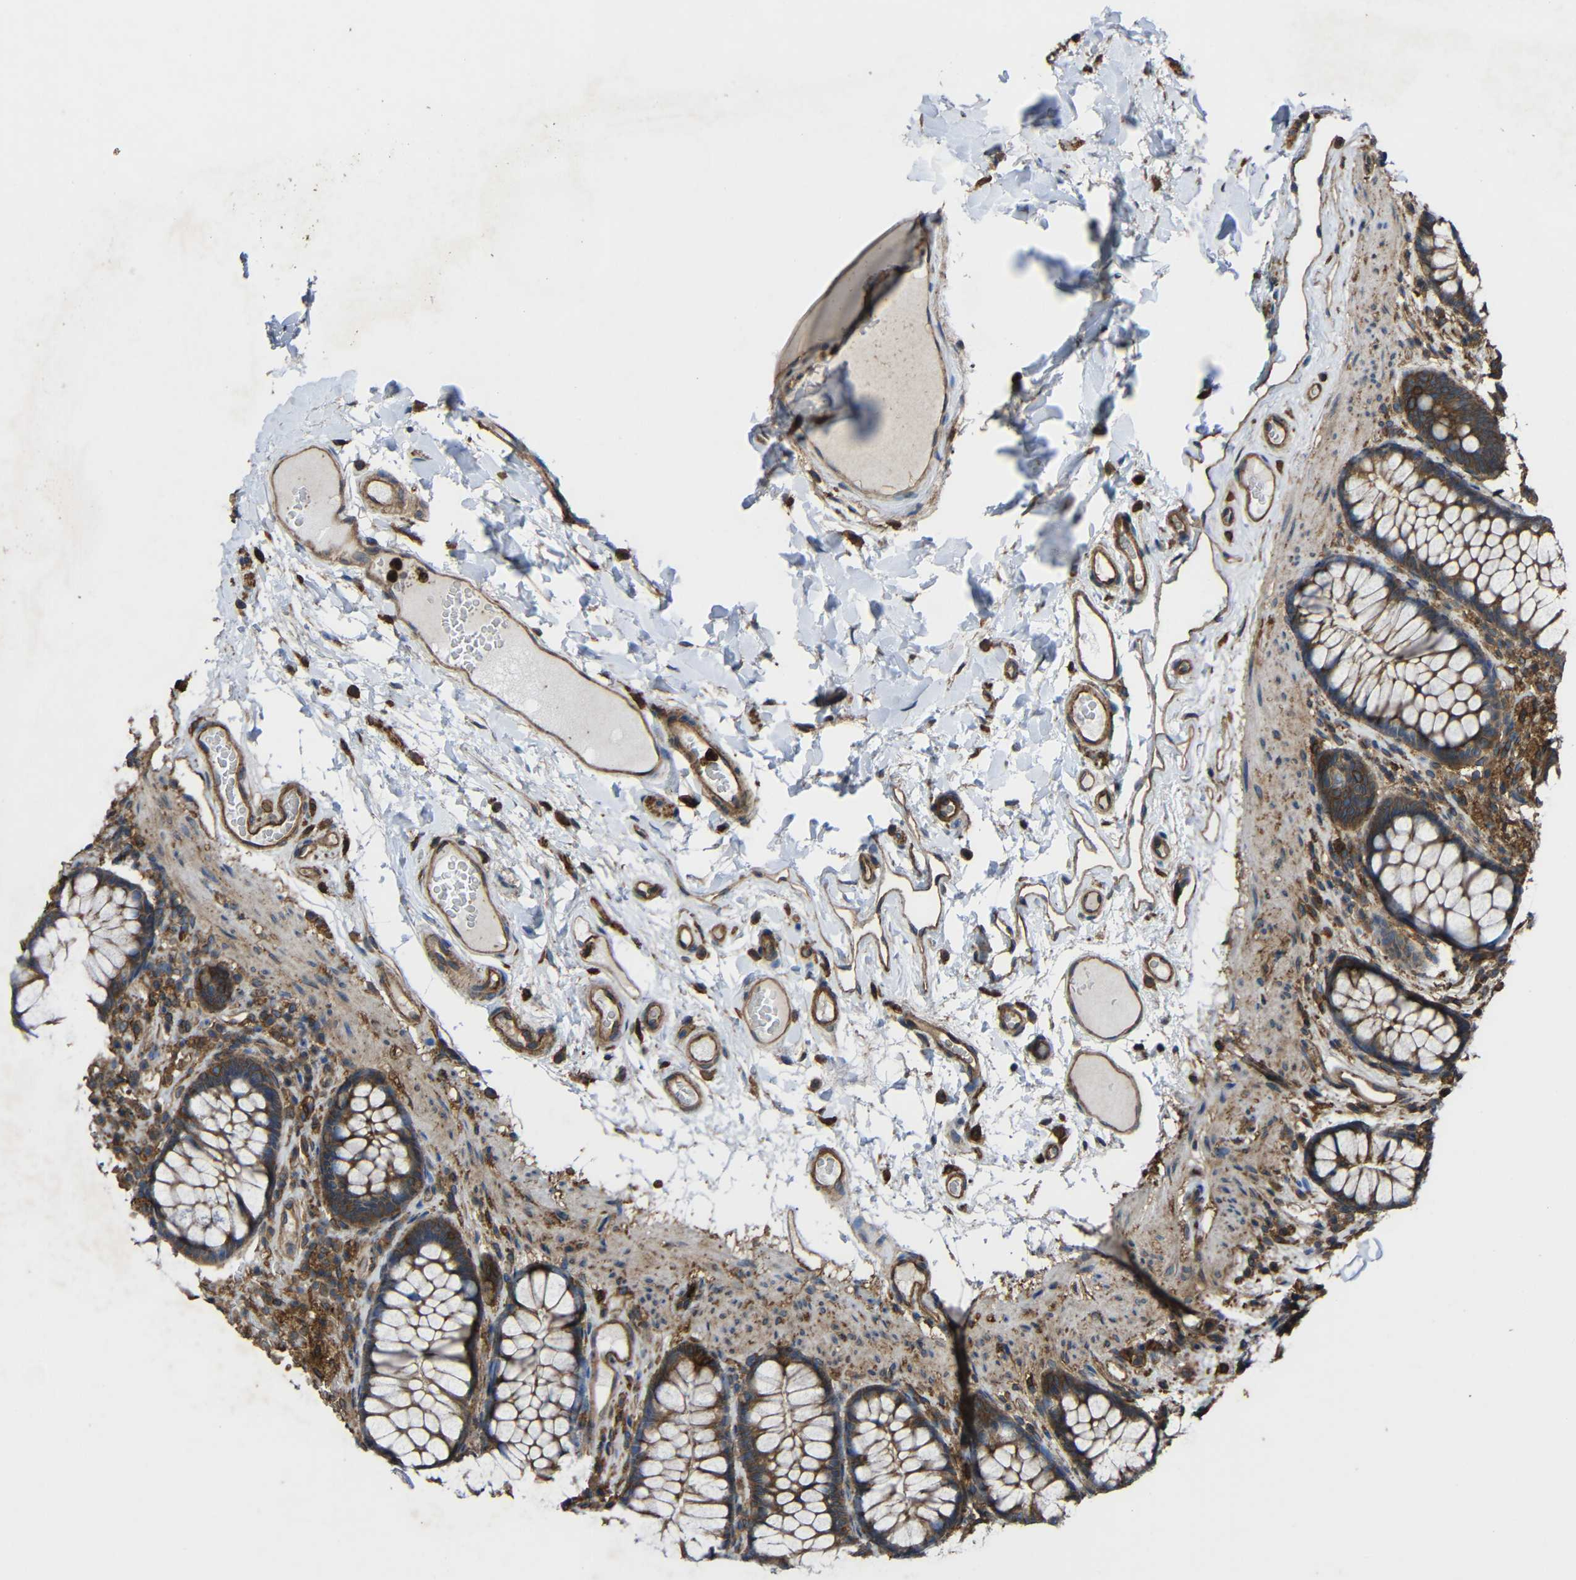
{"staining": {"intensity": "strong", "quantity": ">75%", "location": "cytoplasmic/membranous"}, "tissue": "colon", "cell_type": "Endothelial cells", "image_type": "normal", "snomed": [{"axis": "morphology", "description": "Normal tissue, NOS"}, {"axis": "topography", "description": "Colon"}], "caption": "Immunohistochemical staining of normal colon demonstrates high levels of strong cytoplasmic/membranous staining in approximately >75% of endothelial cells.", "gene": "TREM2", "patient": {"sex": "female", "age": 55}}